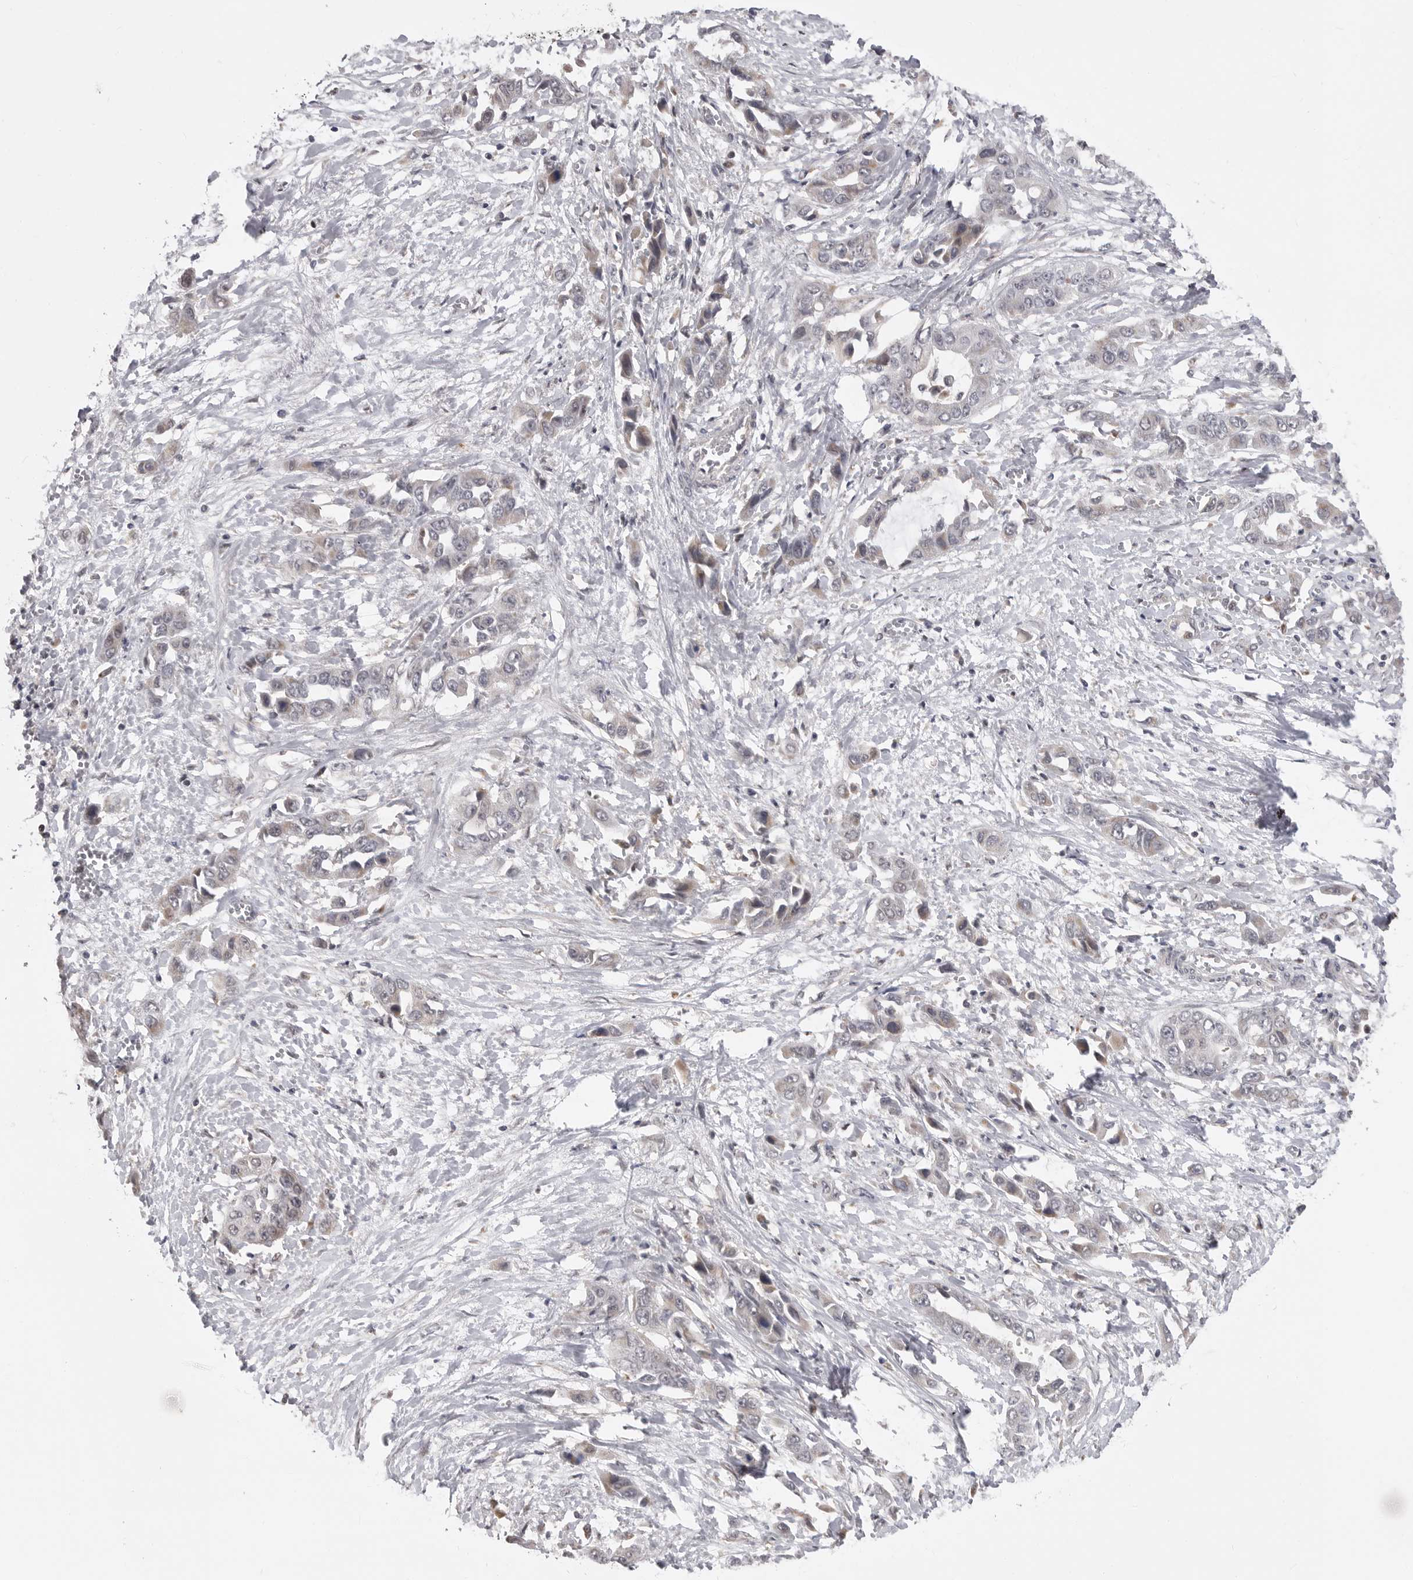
{"staining": {"intensity": "weak", "quantity": "<25%", "location": "cytoplasmic/membranous"}, "tissue": "liver cancer", "cell_type": "Tumor cells", "image_type": "cancer", "snomed": [{"axis": "morphology", "description": "Cholangiocarcinoma"}, {"axis": "topography", "description": "Liver"}], "caption": "Liver cholangiocarcinoma was stained to show a protein in brown. There is no significant staining in tumor cells. Nuclei are stained in blue.", "gene": "SMARCC1", "patient": {"sex": "female", "age": 52}}